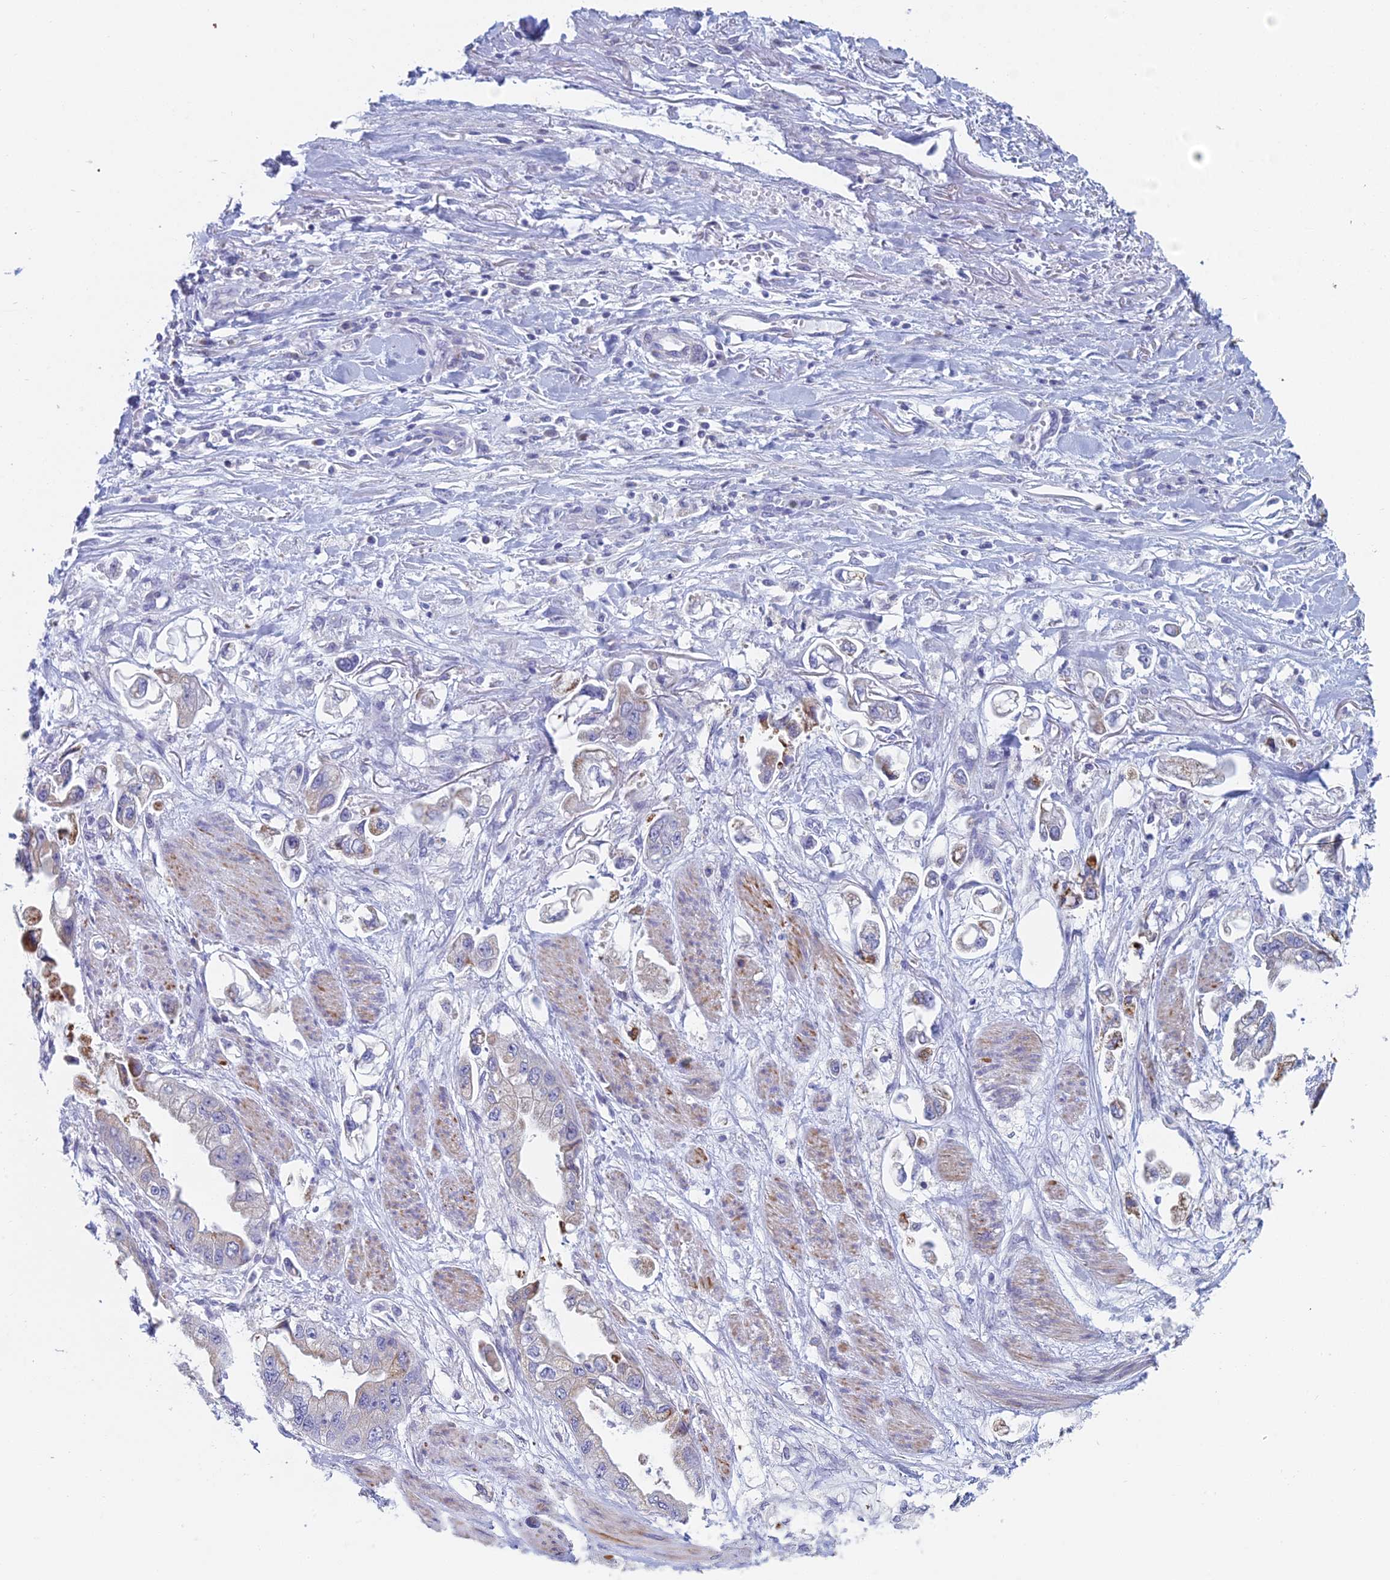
{"staining": {"intensity": "moderate", "quantity": "25%-75%", "location": "cytoplasmic/membranous"}, "tissue": "stomach cancer", "cell_type": "Tumor cells", "image_type": "cancer", "snomed": [{"axis": "morphology", "description": "Adenocarcinoma, NOS"}, {"axis": "topography", "description": "Stomach"}], "caption": "This micrograph exhibits adenocarcinoma (stomach) stained with immunohistochemistry to label a protein in brown. The cytoplasmic/membranous of tumor cells show moderate positivity for the protein. Nuclei are counter-stained blue.", "gene": "ACSM1", "patient": {"sex": "male", "age": 62}}